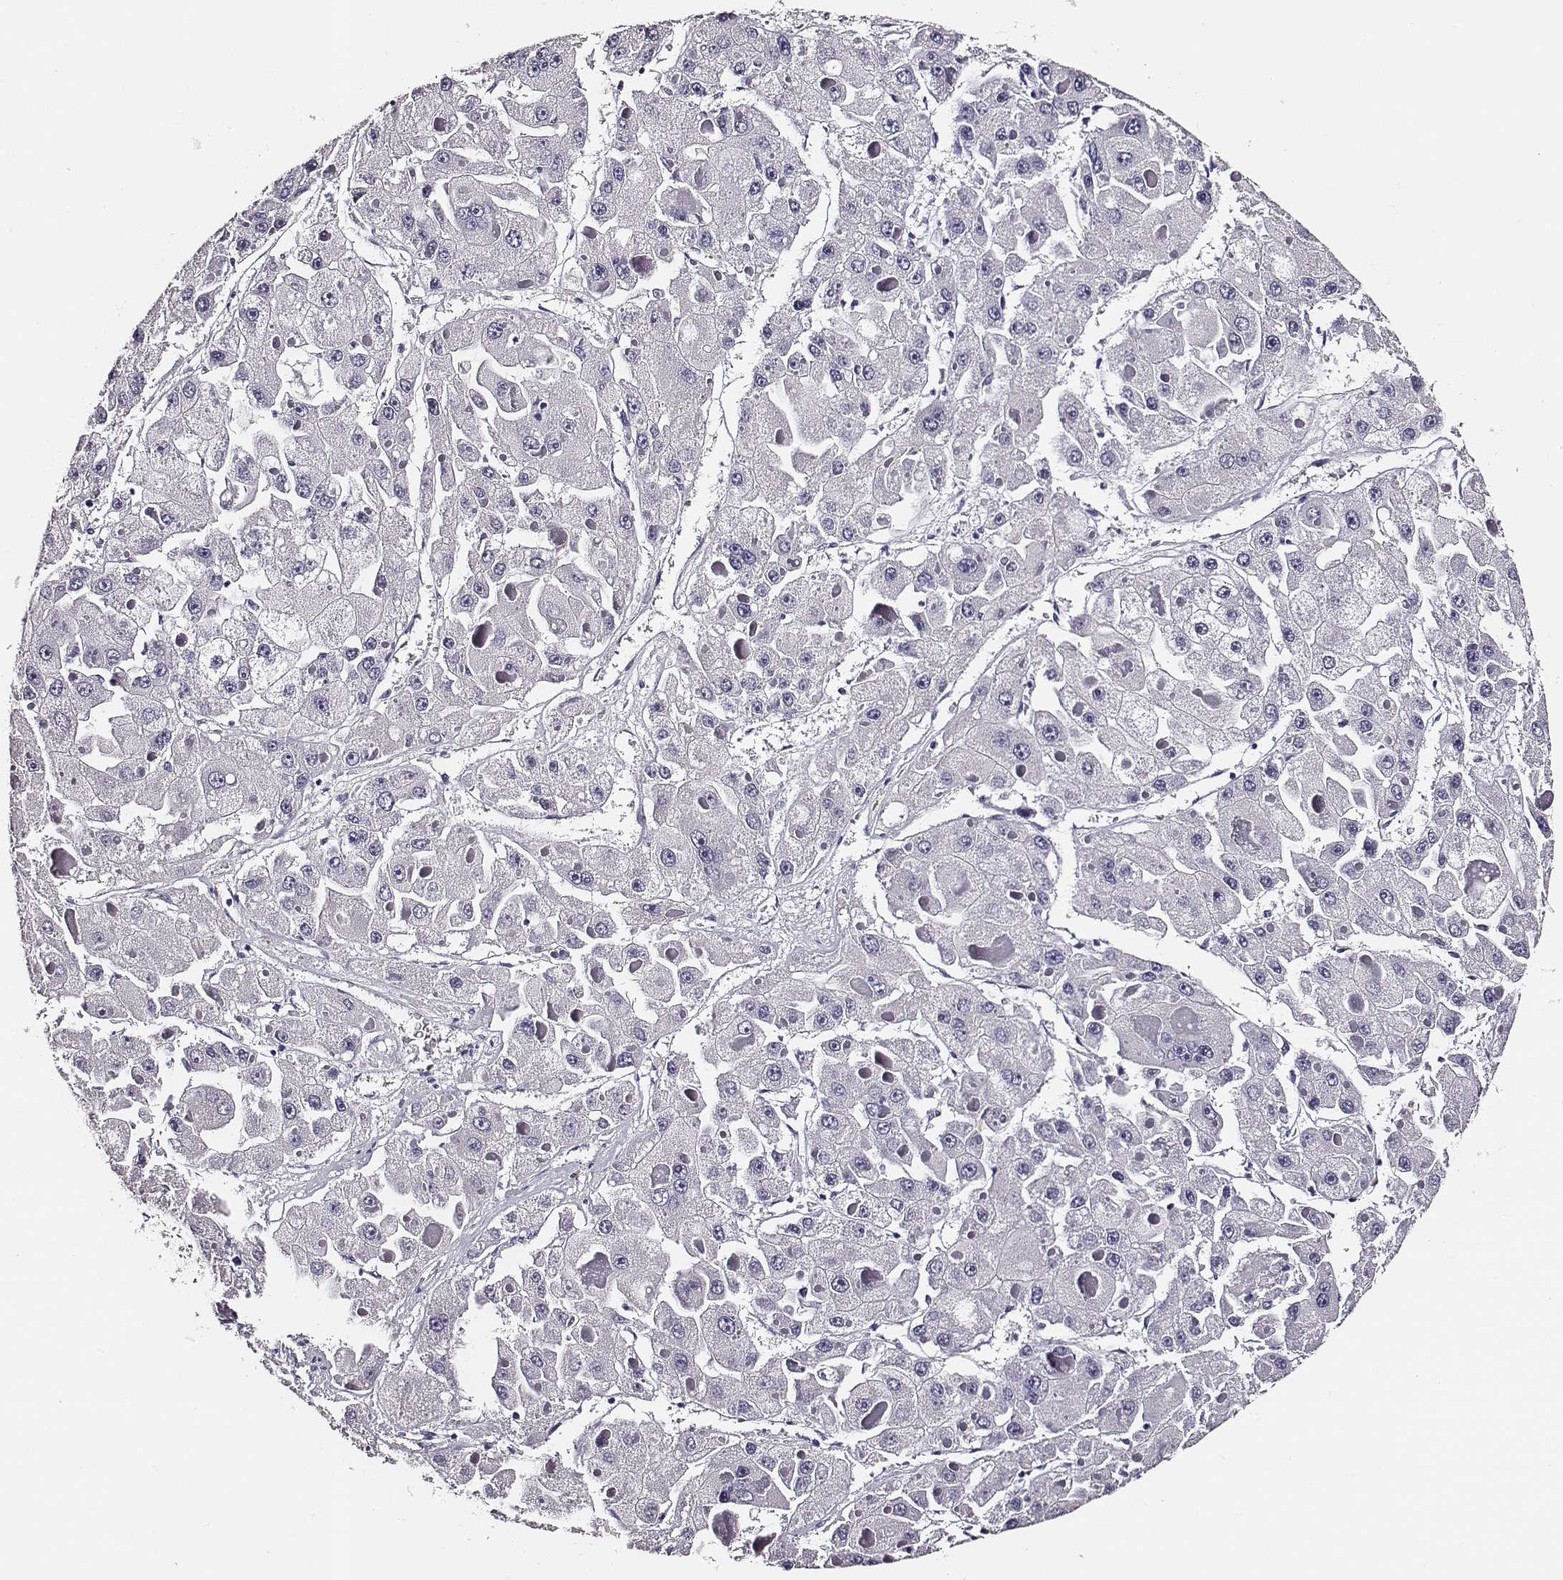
{"staining": {"intensity": "negative", "quantity": "none", "location": "none"}, "tissue": "liver cancer", "cell_type": "Tumor cells", "image_type": "cancer", "snomed": [{"axis": "morphology", "description": "Carcinoma, Hepatocellular, NOS"}, {"axis": "topography", "description": "Liver"}], "caption": "Photomicrograph shows no protein expression in tumor cells of liver hepatocellular carcinoma tissue. (Brightfield microscopy of DAB IHC at high magnification).", "gene": "DPEP1", "patient": {"sex": "female", "age": 73}}